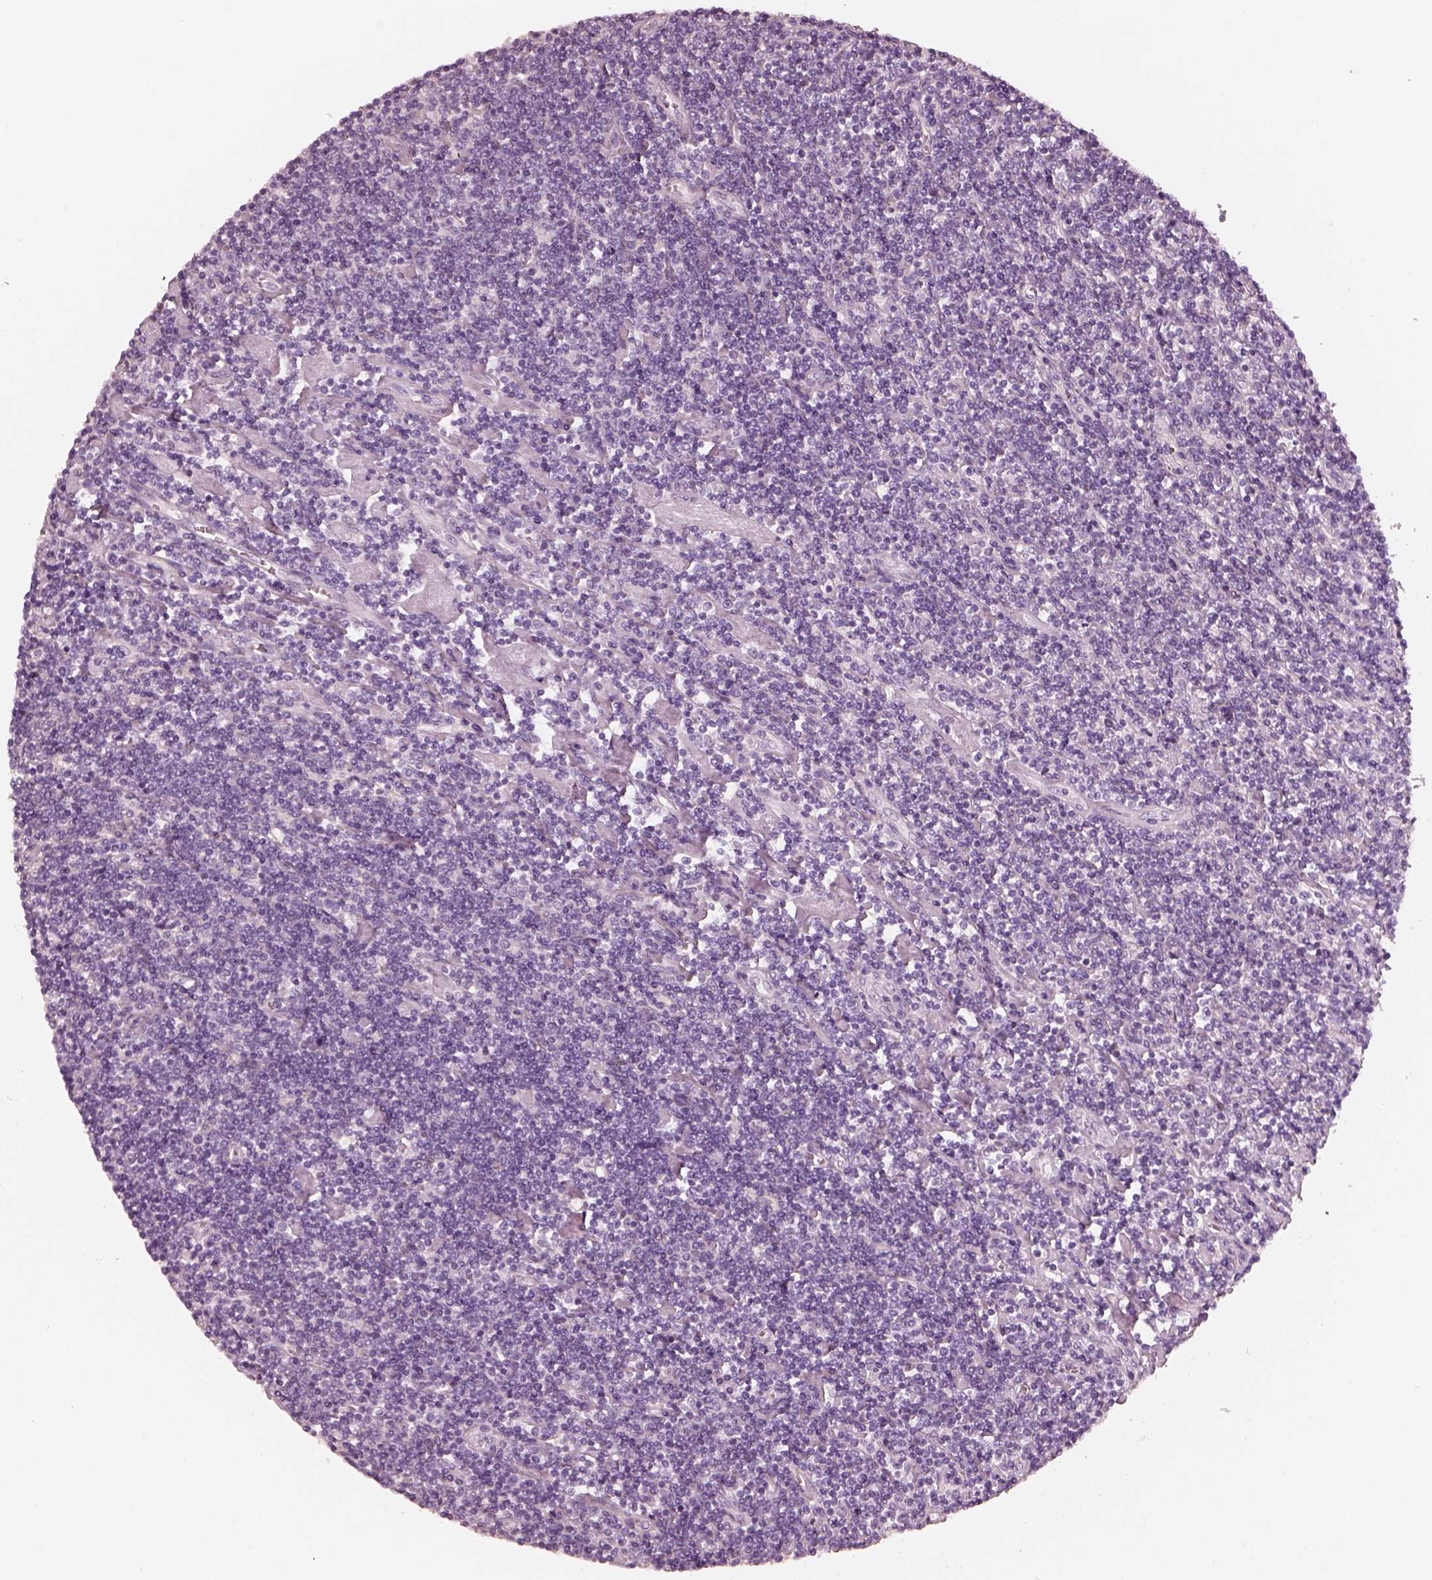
{"staining": {"intensity": "negative", "quantity": "none", "location": "none"}, "tissue": "lymphoma", "cell_type": "Tumor cells", "image_type": "cancer", "snomed": [{"axis": "morphology", "description": "Hodgkin's disease, NOS"}, {"axis": "topography", "description": "Lymph node"}], "caption": "Immunohistochemical staining of lymphoma reveals no significant positivity in tumor cells. (Stains: DAB (3,3'-diaminobenzidine) immunohistochemistry with hematoxylin counter stain, Microscopy: brightfield microscopy at high magnification).", "gene": "RS1", "patient": {"sex": "male", "age": 40}}